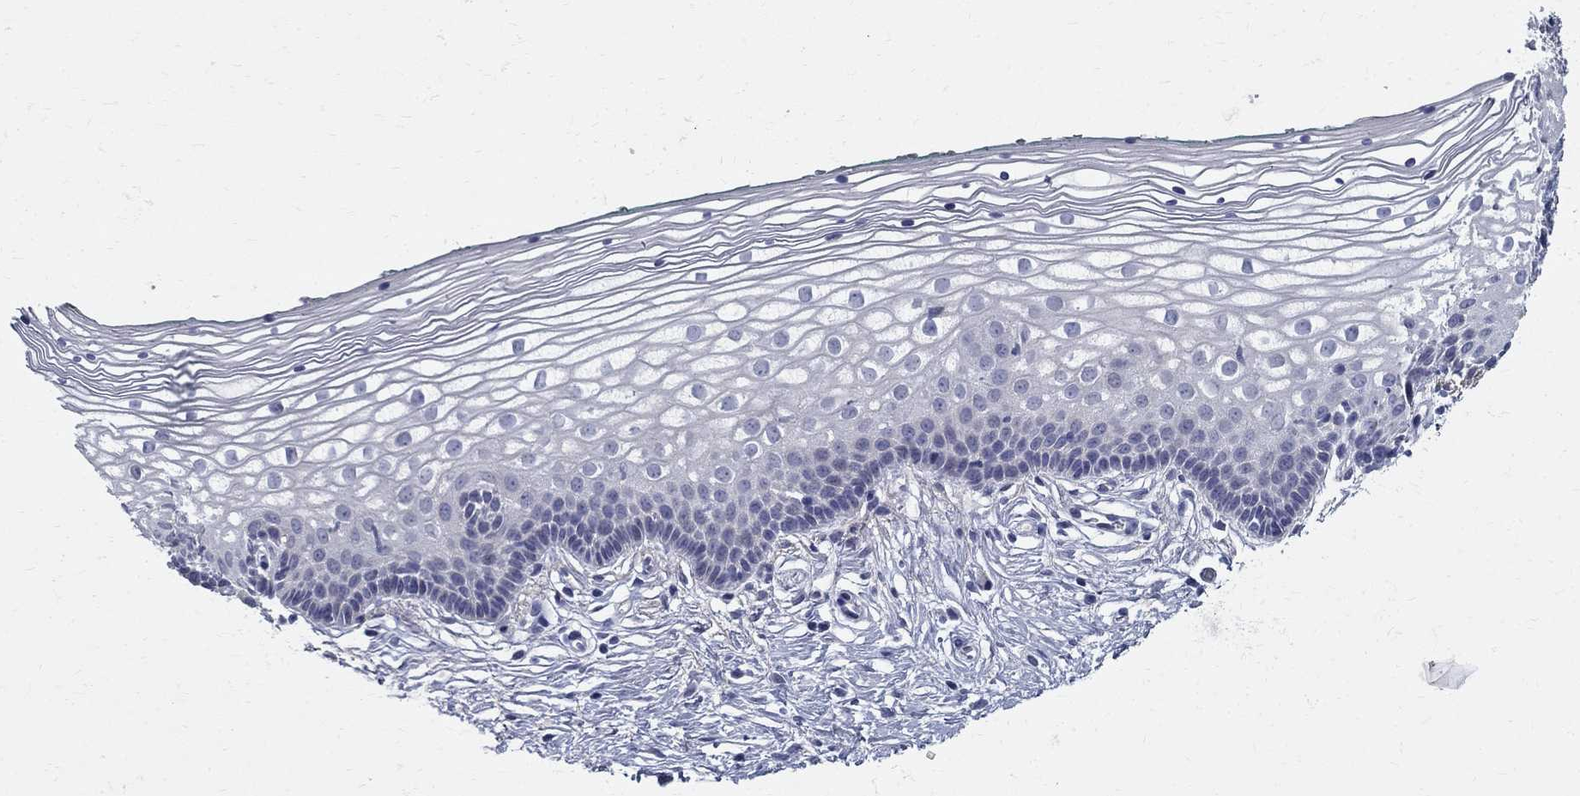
{"staining": {"intensity": "negative", "quantity": "none", "location": "none"}, "tissue": "vagina", "cell_type": "Squamous epithelial cells", "image_type": "normal", "snomed": [{"axis": "morphology", "description": "Normal tissue, NOS"}, {"axis": "topography", "description": "Vagina"}], "caption": "Micrograph shows no protein expression in squamous epithelial cells of unremarkable vagina.", "gene": "TGM4", "patient": {"sex": "female", "age": 36}}